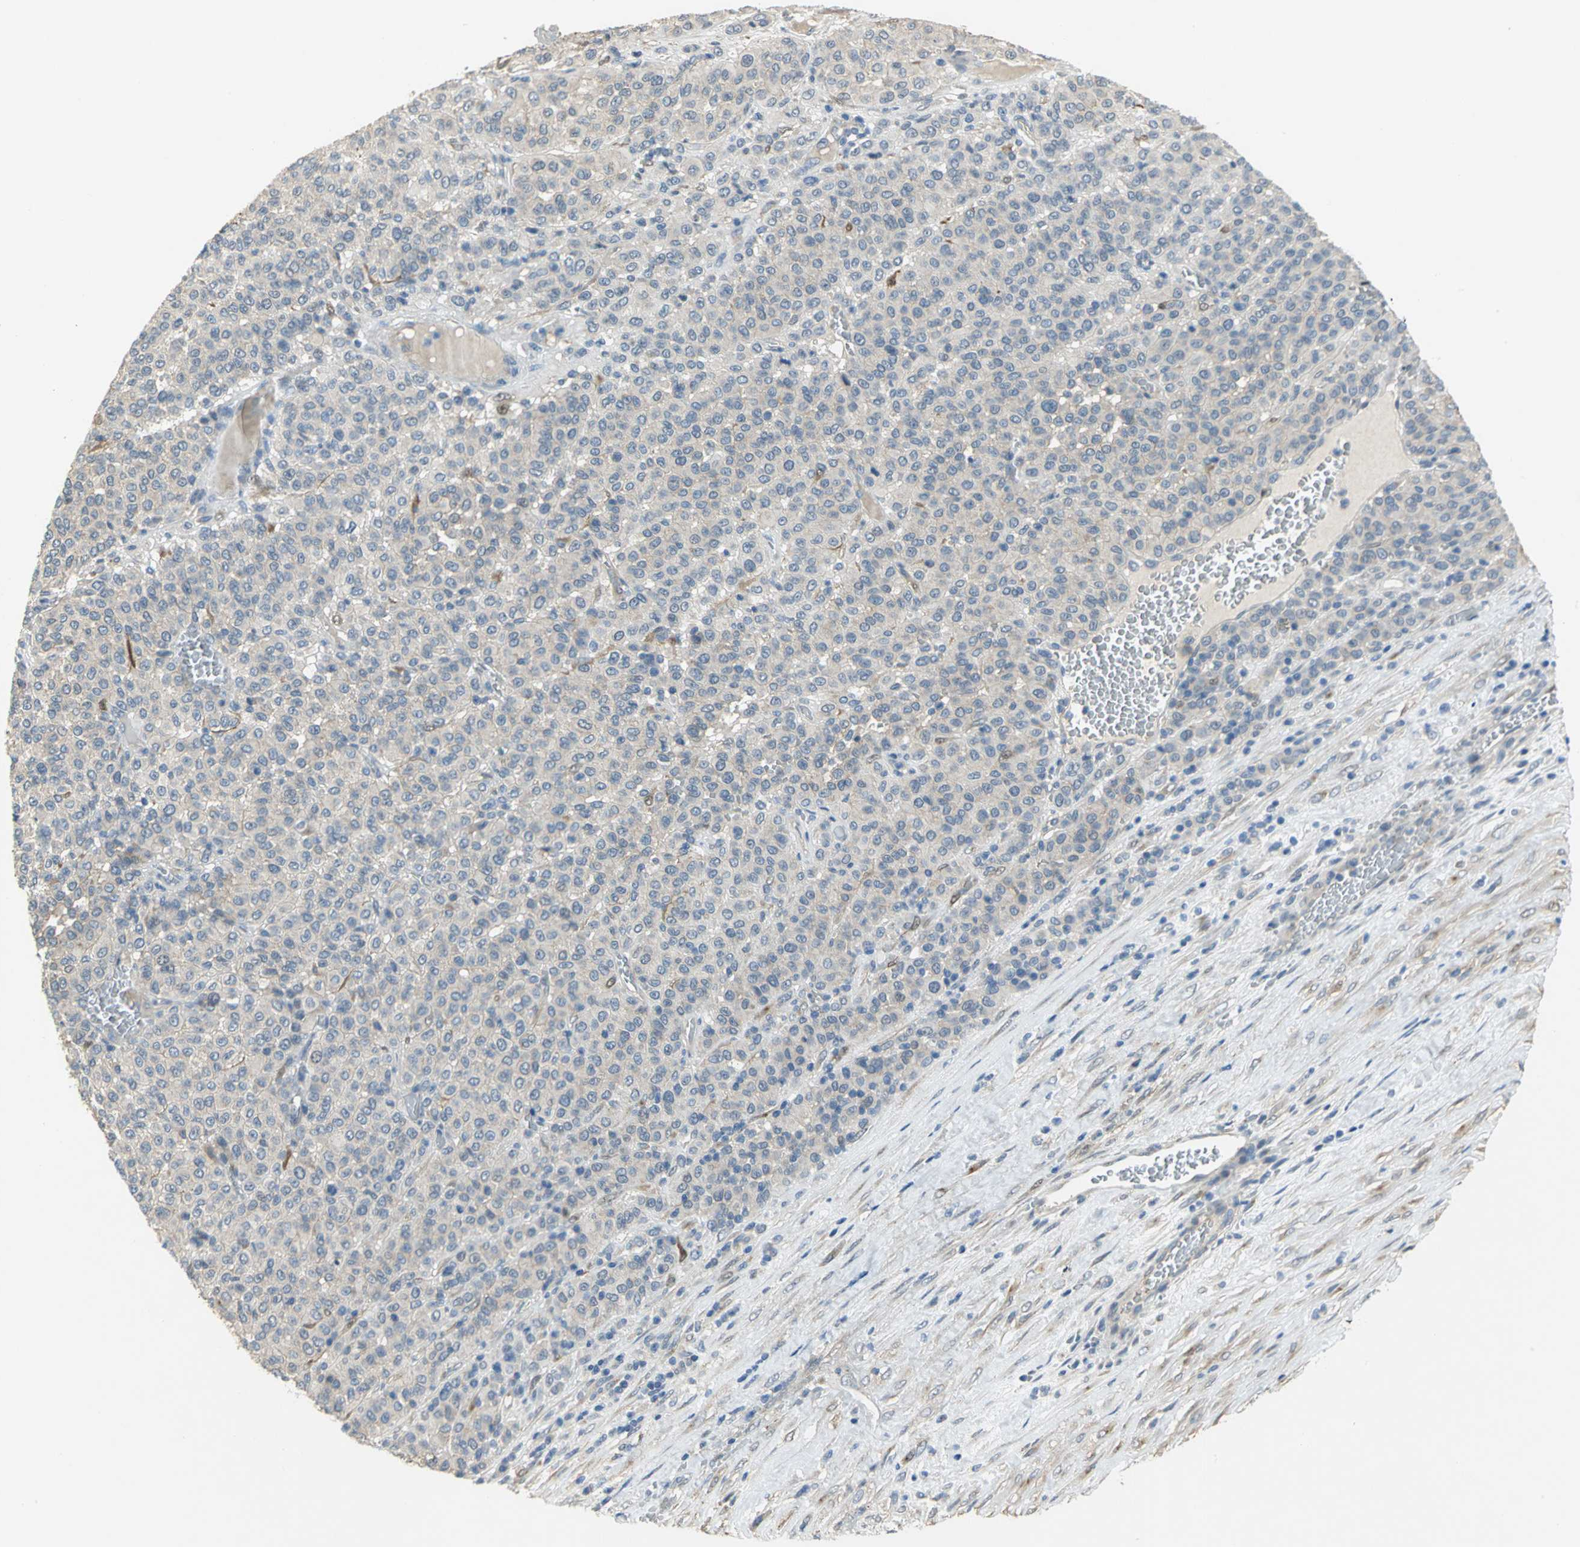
{"staining": {"intensity": "negative", "quantity": "none", "location": "none"}, "tissue": "melanoma", "cell_type": "Tumor cells", "image_type": "cancer", "snomed": [{"axis": "morphology", "description": "Malignant melanoma, Metastatic site"}, {"axis": "topography", "description": "Pancreas"}], "caption": "Protein analysis of malignant melanoma (metastatic site) reveals no significant staining in tumor cells.", "gene": "IL17RB", "patient": {"sex": "female", "age": 30}}